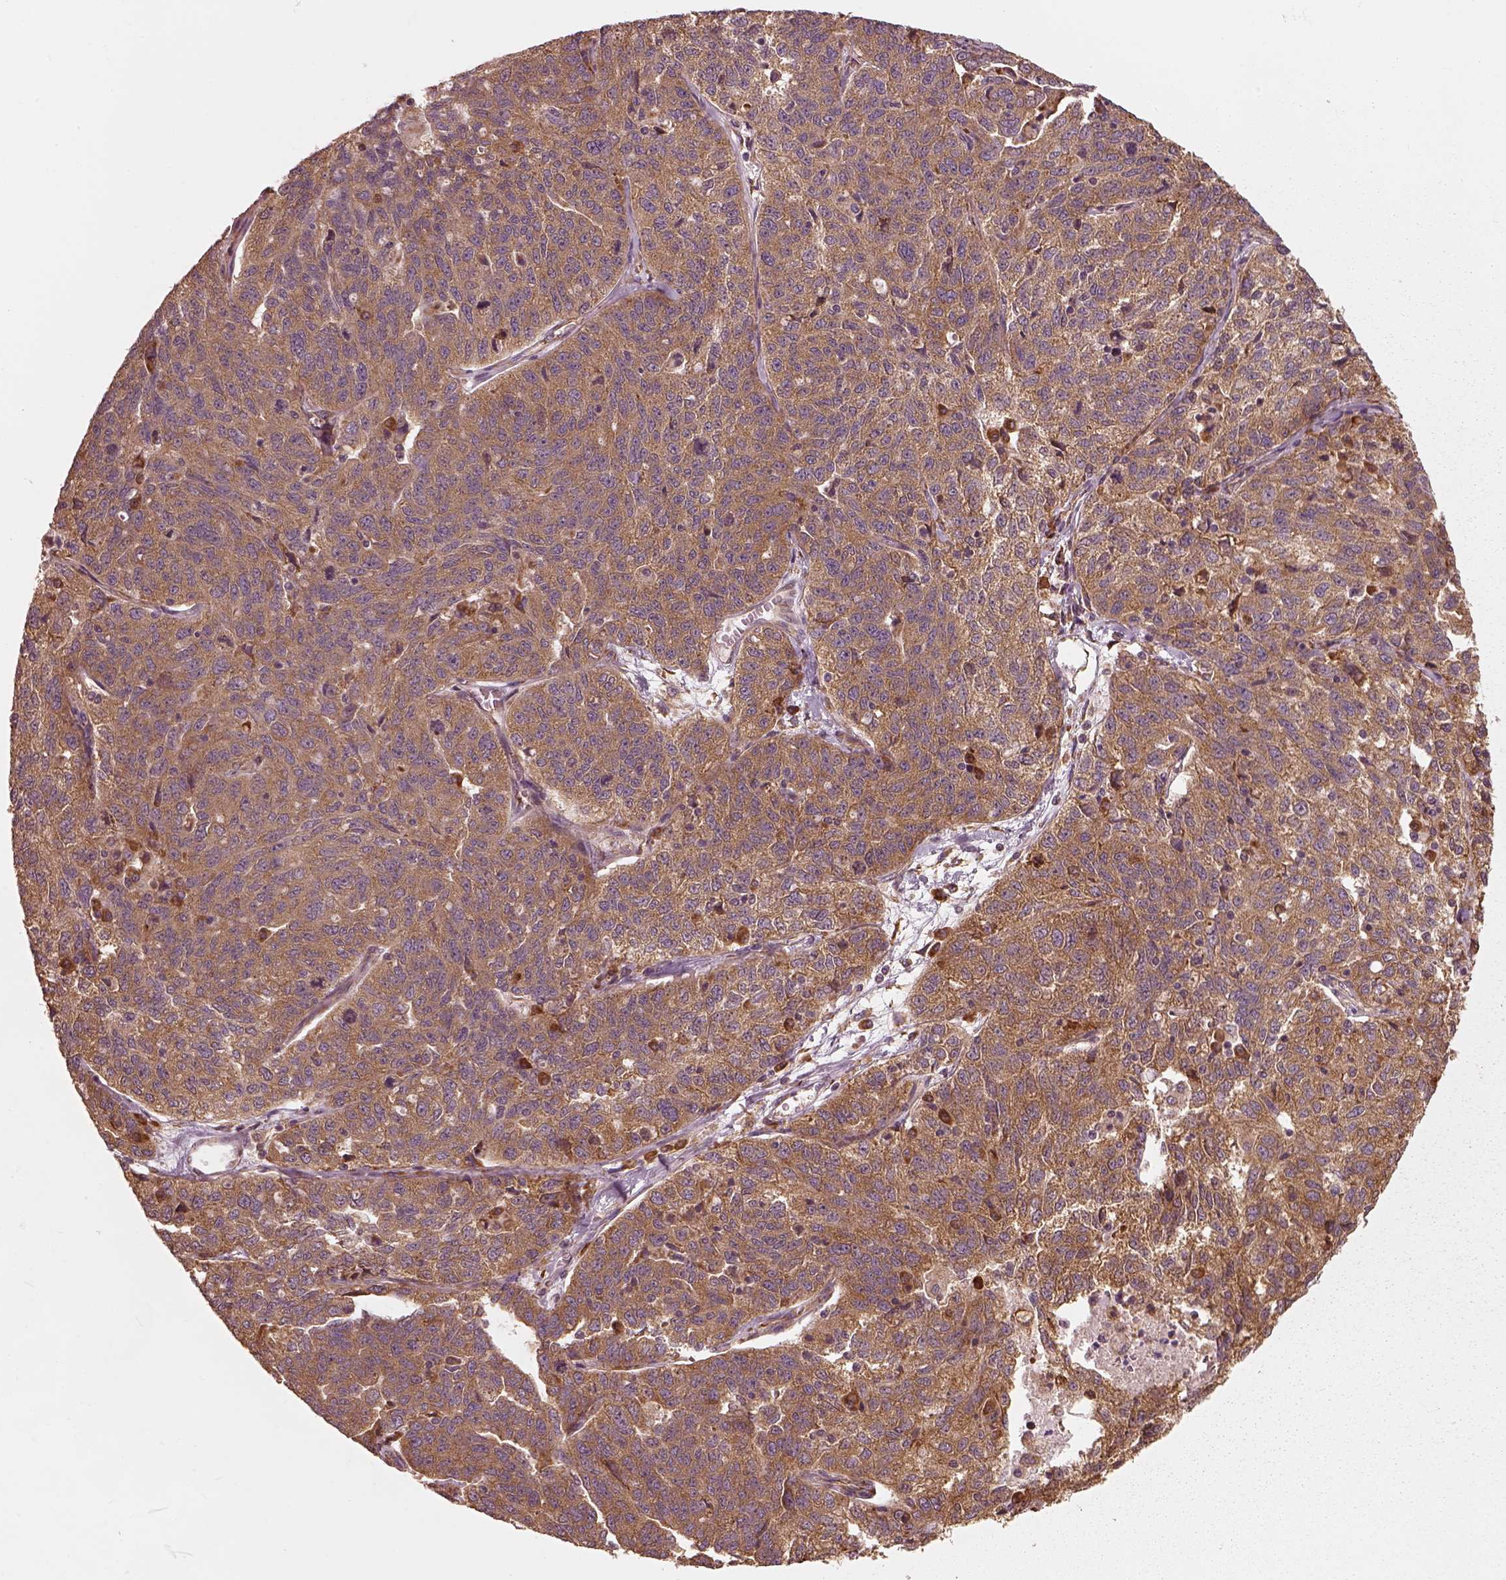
{"staining": {"intensity": "moderate", "quantity": ">75%", "location": "cytoplasmic/membranous"}, "tissue": "ovarian cancer", "cell_type": "Tumor cells", "image_type": "cancer", "snomed": [{"axis": "morphology", "description": "Cystadenocarcinoma, serous, NOS"}, {"axis": "topography", "description": "Ovary"}], "caption": "A high-resolution micrograph shows IHC staining of serous cystadenocarcinoma (ovarian), which reveals moderate cytoplasmic/membranous staining in about >75% of tumor cells. (Stains: DAB in brown, nuclei in blue, Microscopy: brightfield microscopy at high magnification).", "gene": "RPS5", "patient": {"sex": "female", "age": 71}}